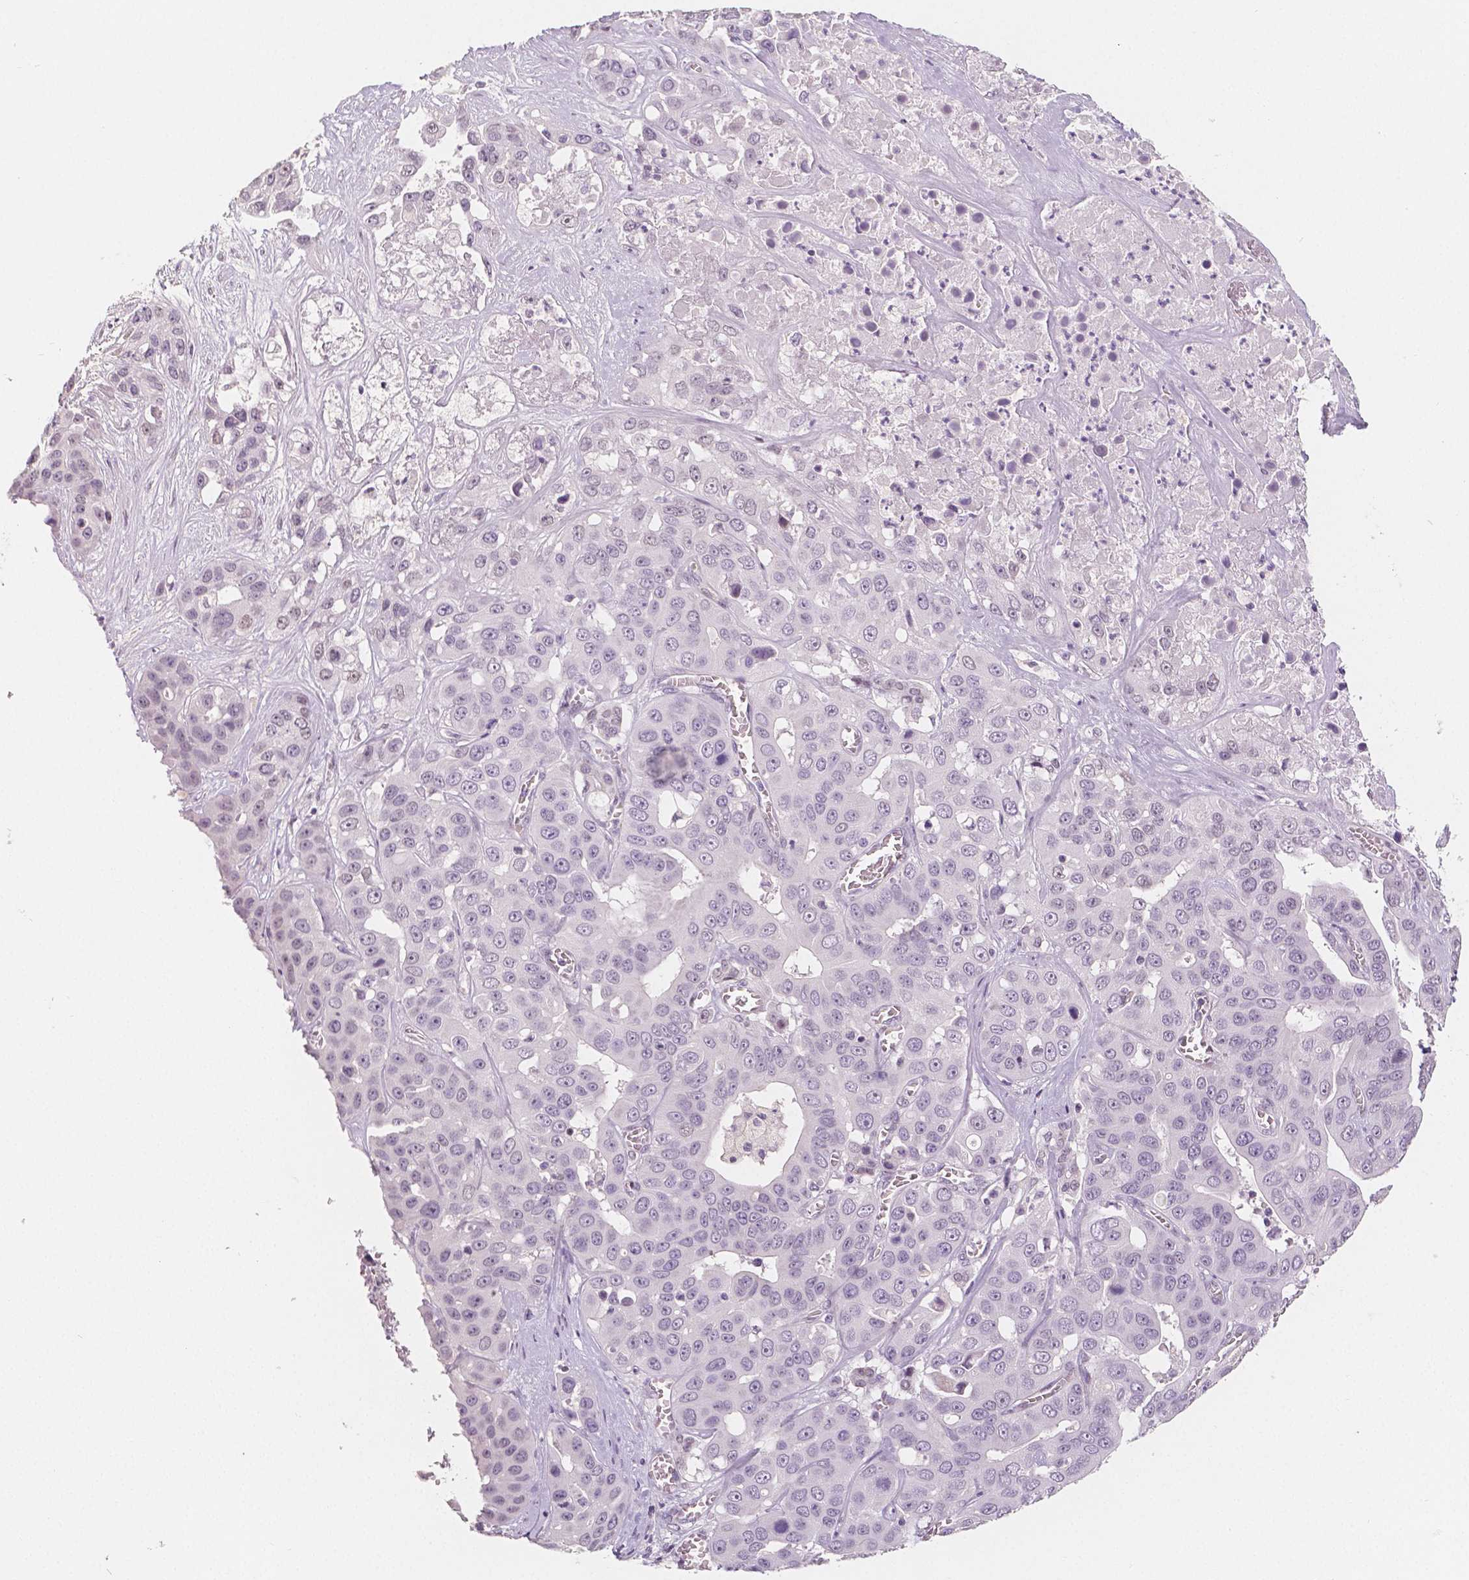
{"staining": {"intensity": "negative", "quantity": "none", "location": "none"}, "tissue": "liver cancer", "cell_type": "Tumor cells", "image_type": "cancer", "snomed": [{"axis": "morphology", "description": "Cholangiocarcinoma"}, {"axis": "topography", "description": "Liver"}], "caption": "IHC image of neoplastic tissue: cholangiocarcinoma (liver) stained with DAB exhibits no significant protein staining in tumor cells.", "gene": "KDM5B", "patient": {"sex": "female", "age": 52}}